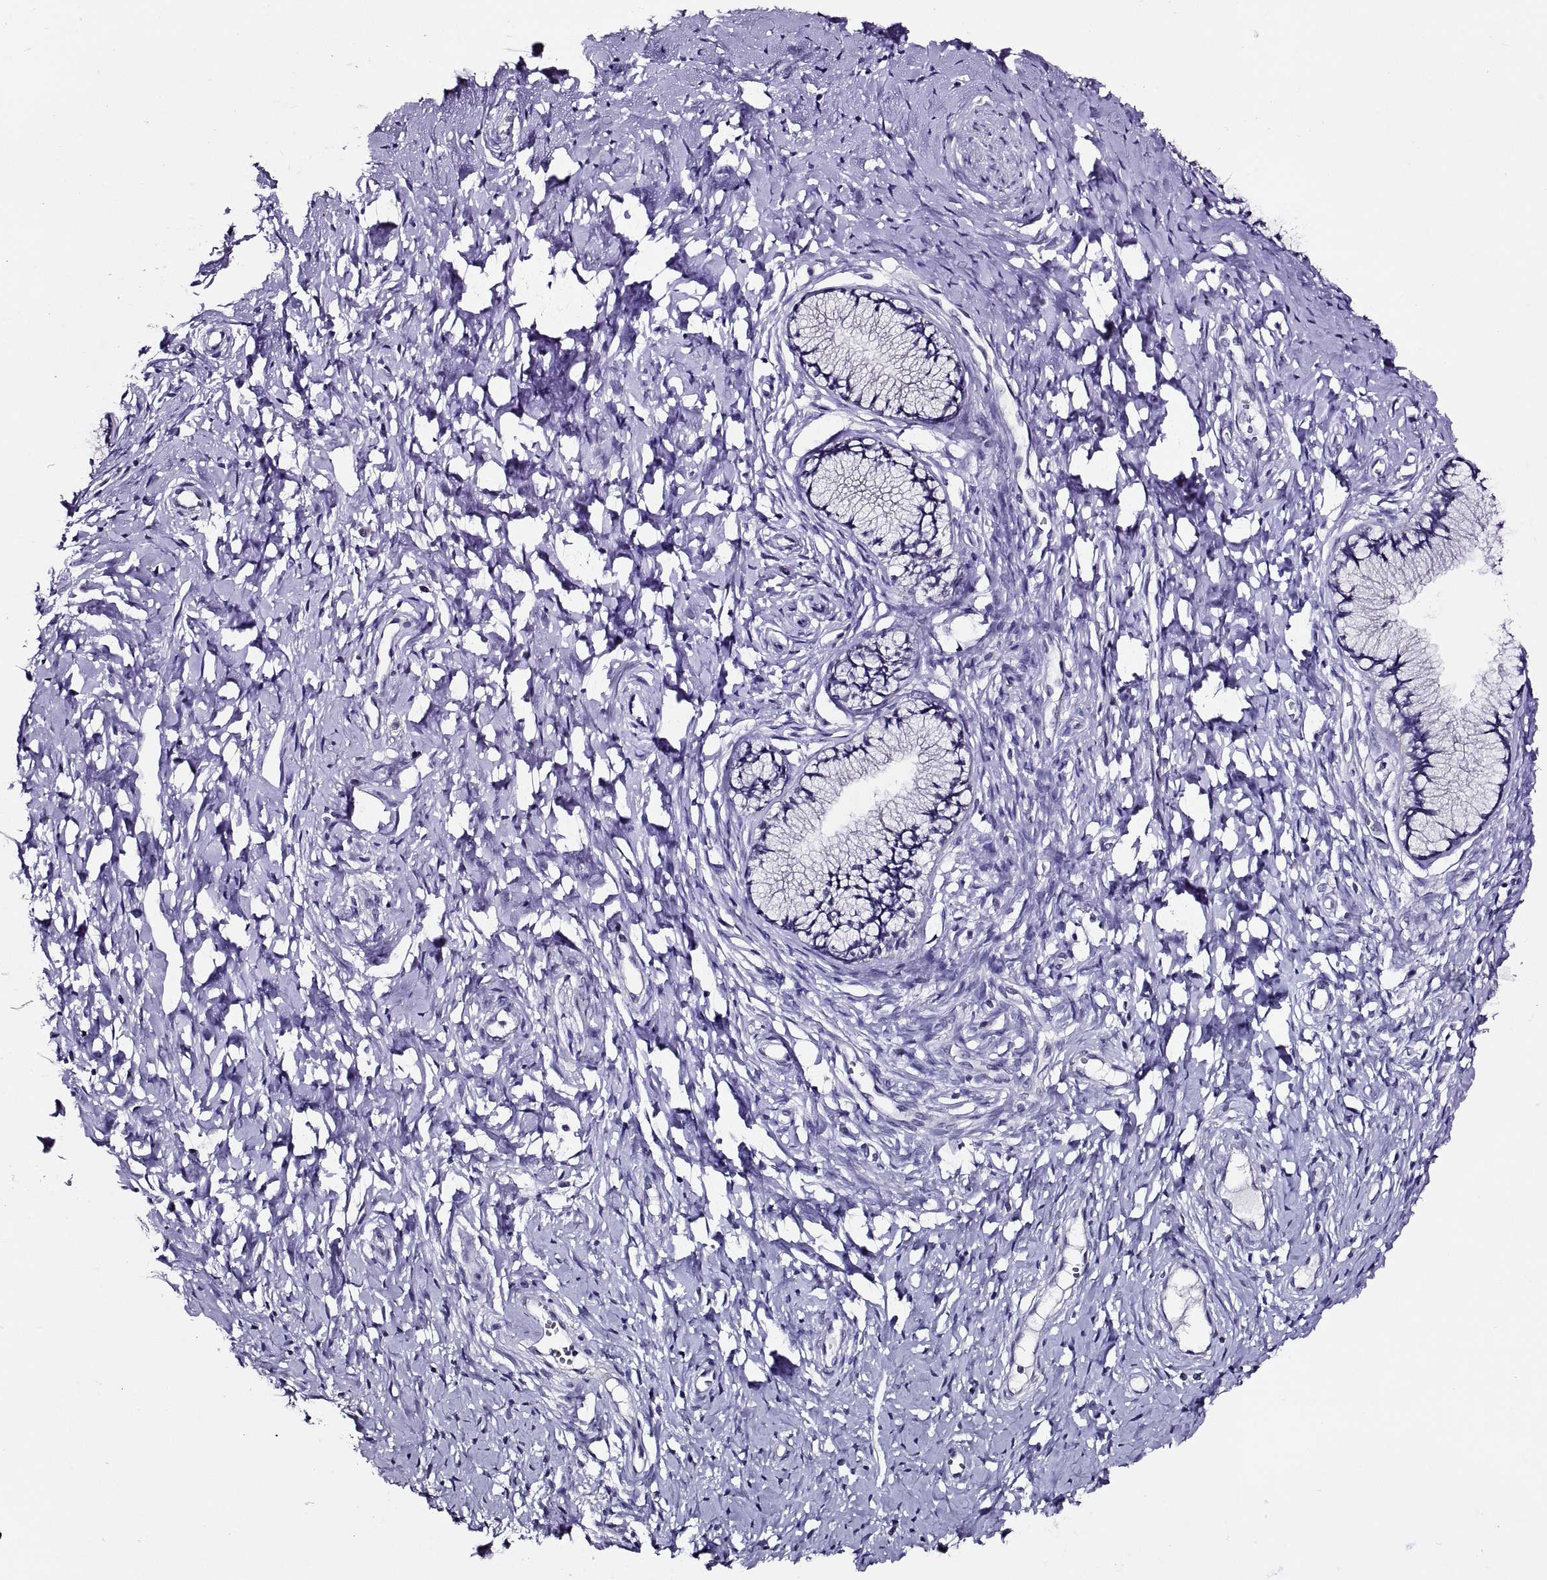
{"staining": {"intensity": "negative", "quantity": "none", "location": "none"}, "tissue": "cervix", "cell_type": "Glandular cells", "image_type": "normal", "snomed": [{"axis": "morphology", "description": "Normal tissue, NOS"}, {"axis": "topography", "description": "Cervix"}], "caption": "Glandular cells are negative for brown protein staining in unremarkable cervix. The staining is performed using DAB (3,3'-diaminobenzidine) brown chromogen with nuclei counter-stained in using hematoxylin.", "gene": "VSX2", "patient": {"sex": "female", "age": 40}}